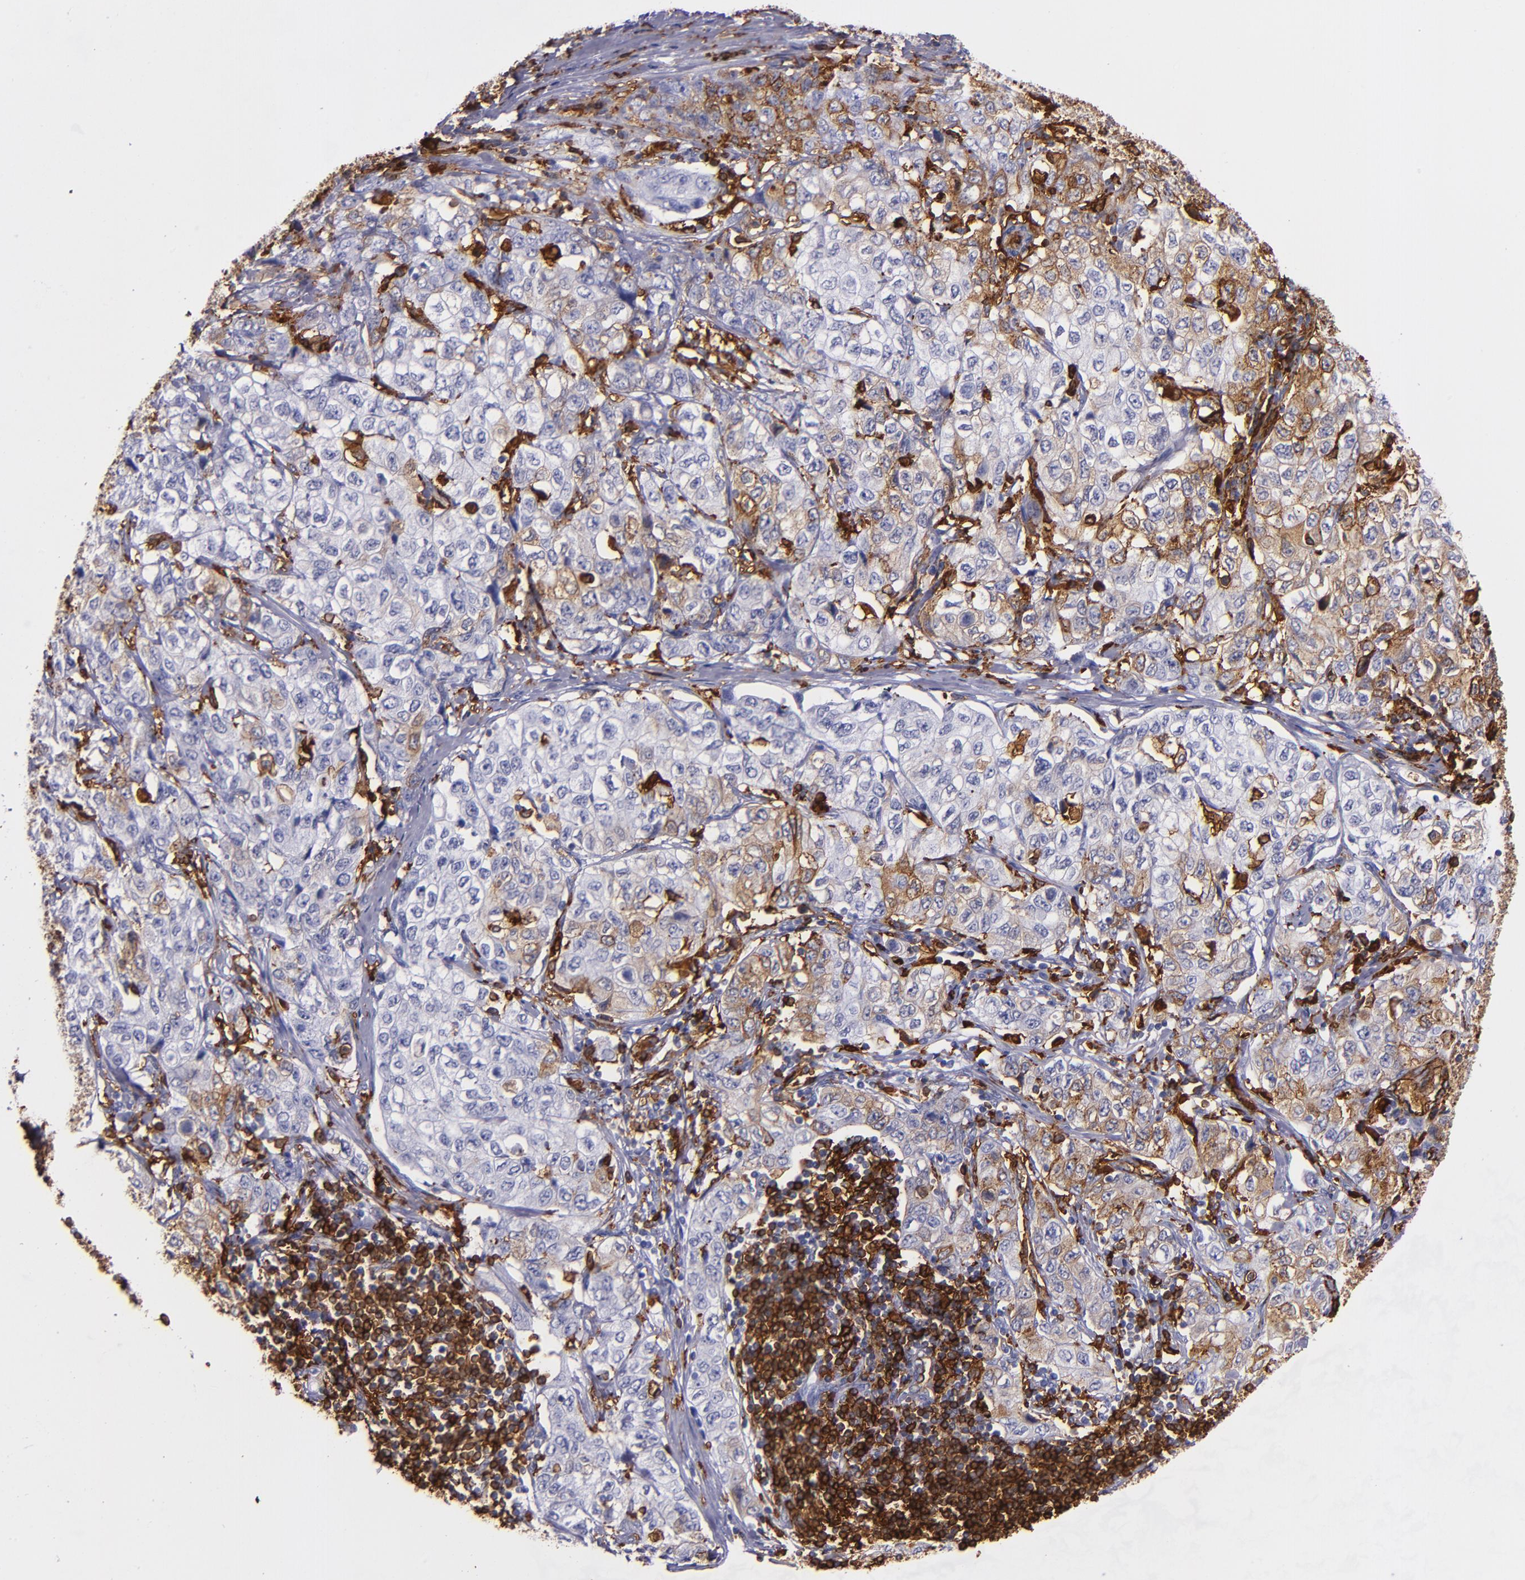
{"staining": {"intensity": "weak", "quantity": "<25%", "location": "cytoplasmic/membranous"}, "tissue": "stomach cancer", "cell_type": "Tumor cells", "image_type": "cancer", "snomed": [{"axis": "morphology", "description": "Adenocarcinoma, NOS"}, {"axis": "topography", "description": "Stomach"}], "caption": "Immunohistochemistry (IHC) micrograph of stomach adenocarcinoma stained for a protein (brown), which displays no positivity in tumor cells. (Immunohistochemistry (IHC), brightfield microscopy, high magnification).", "gene": "HLA-DRA", "patient": {"sex": "male", "age": 48}}